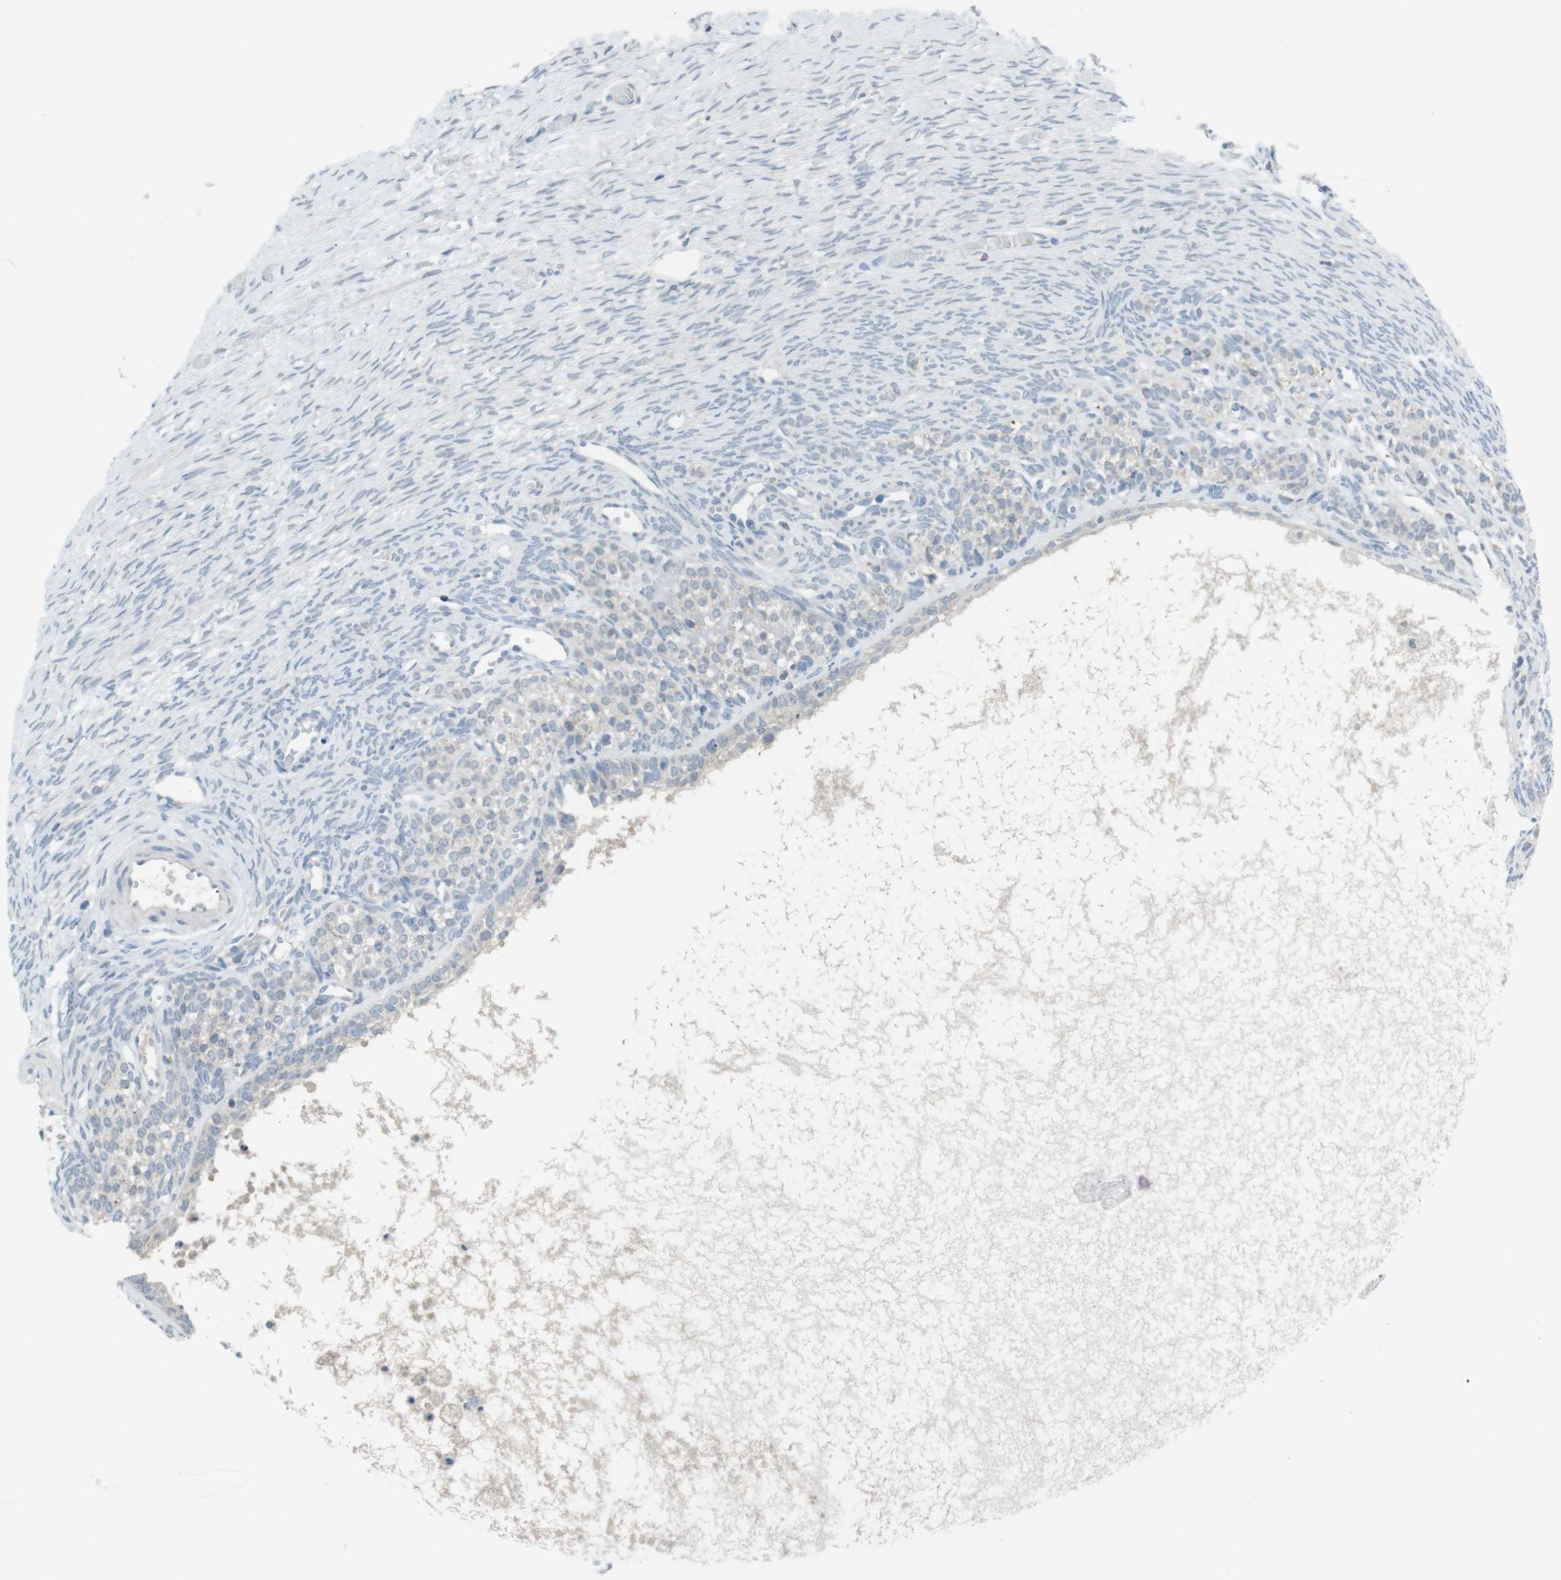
{"staining": {"intensity": "negative", "quantity": "none", "location": "none"}, "tissue": "ovary", "cell_type": "Ovarian stroma cells", "image_type": "normal", "snomed": [{"axis": "morphology", "description": "Normal tissue, NOS"}, {"axis": "topography", "description": "Ovary"}], "caption": "DAB immunohistochemical staining of normal ovary shows no significant staining in ovarian stroma cells.", "gene": "FCRLA", "patient": {"sex": "female", "age": 27}}